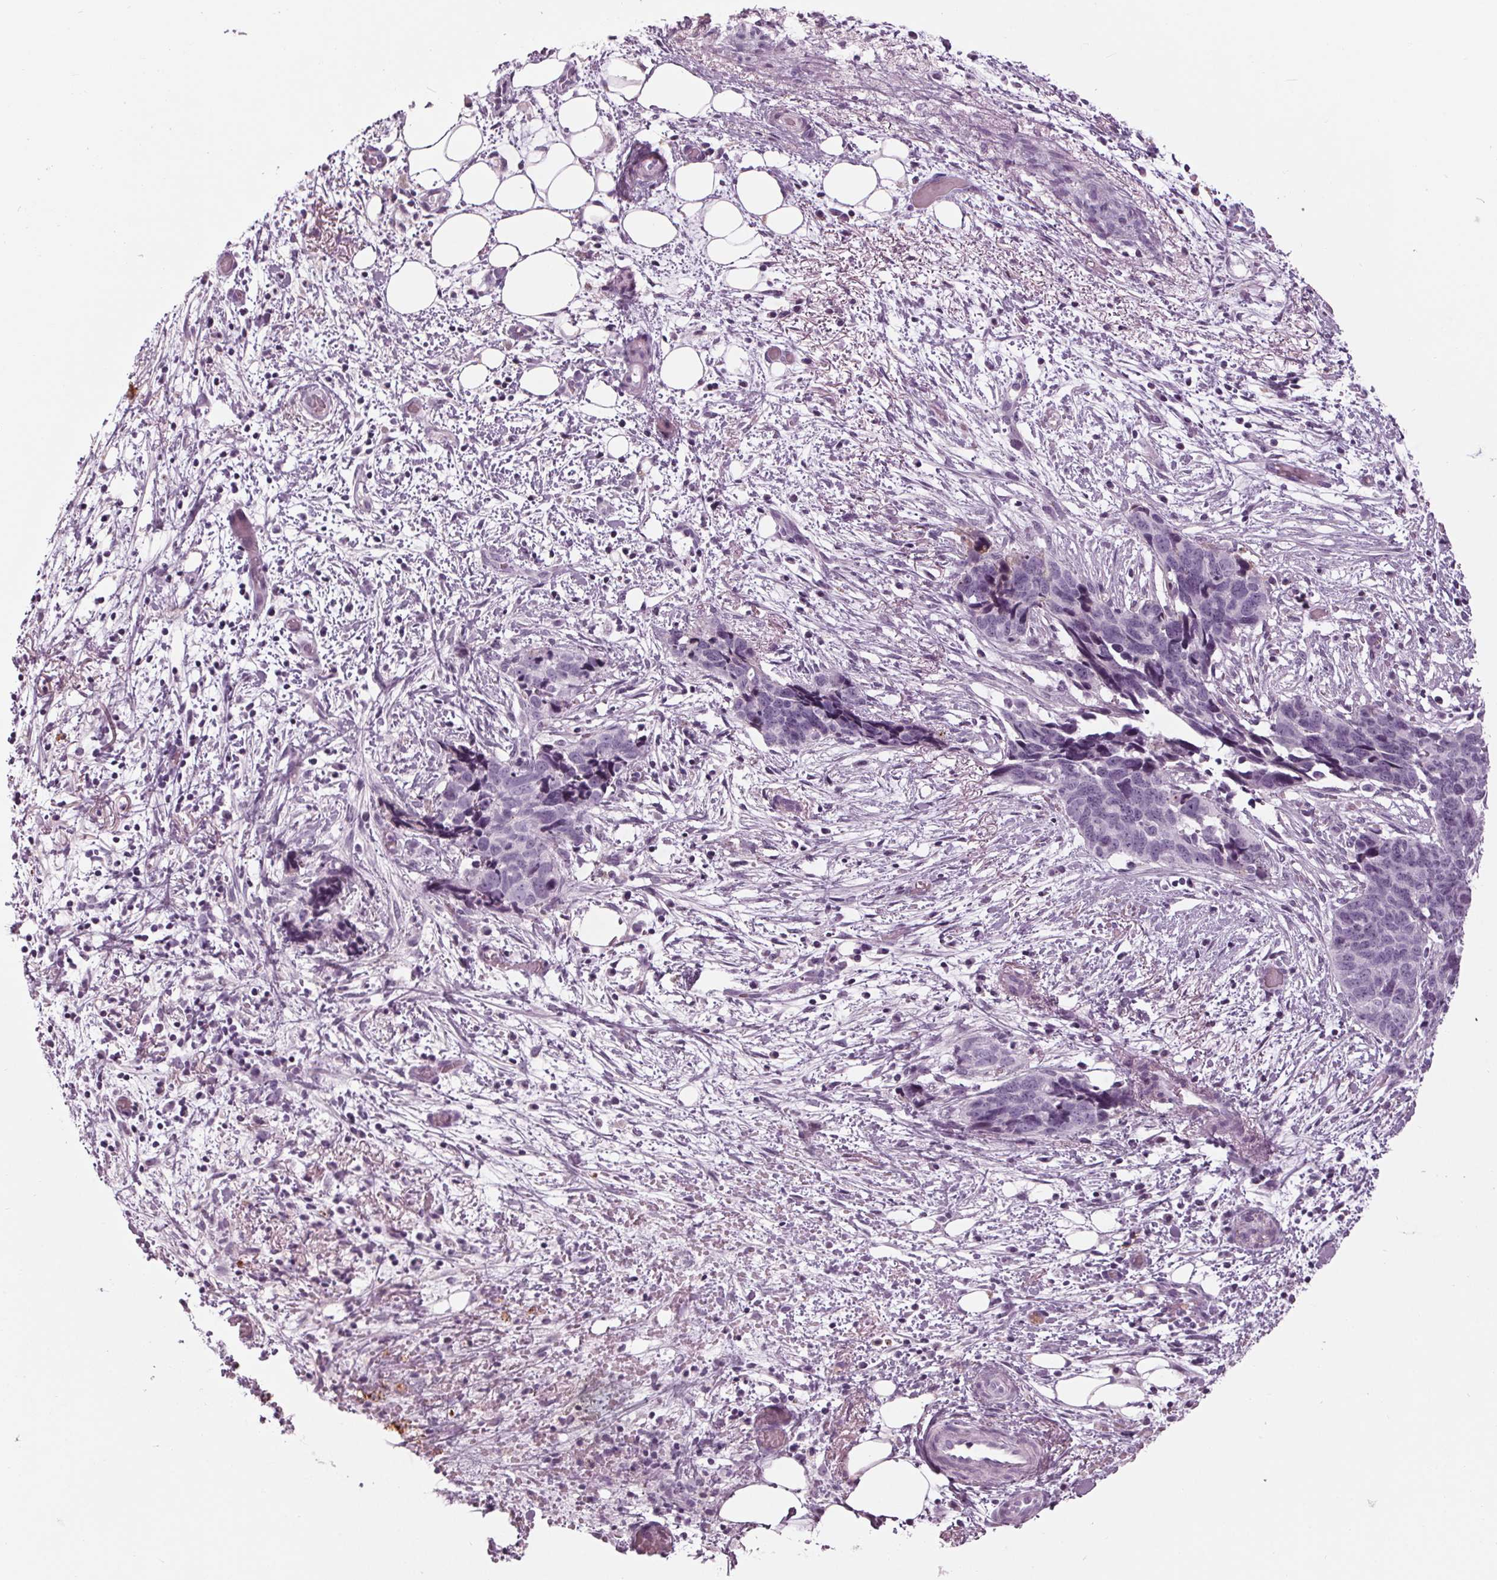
{"staining": {"intensity": "negative", "quantity": "none", "location": "none"}, "tissue": "ovarian cancer", "cell_type": "Tumor cells", "image_type": "cancer", "snomed": [{"axis": "morphology", "description": "Cystadenocarcinoma, serous, NOS"}, {"axis": "topography", "description": "Ovary"}], "caption": "Immunohistochemical staining of human ovarian serous cystadenocarcinoma demonstrates no significant staining in tumor cells. (Stains: DAB (3,3'-diaminobenzidine) immunohistochemistry with hematoxylin counter stain, Microscopy: brightfield microscopy at high magnification).", "gene": "CYP3A43", "patient": {"sex": "female", "age": 69}}